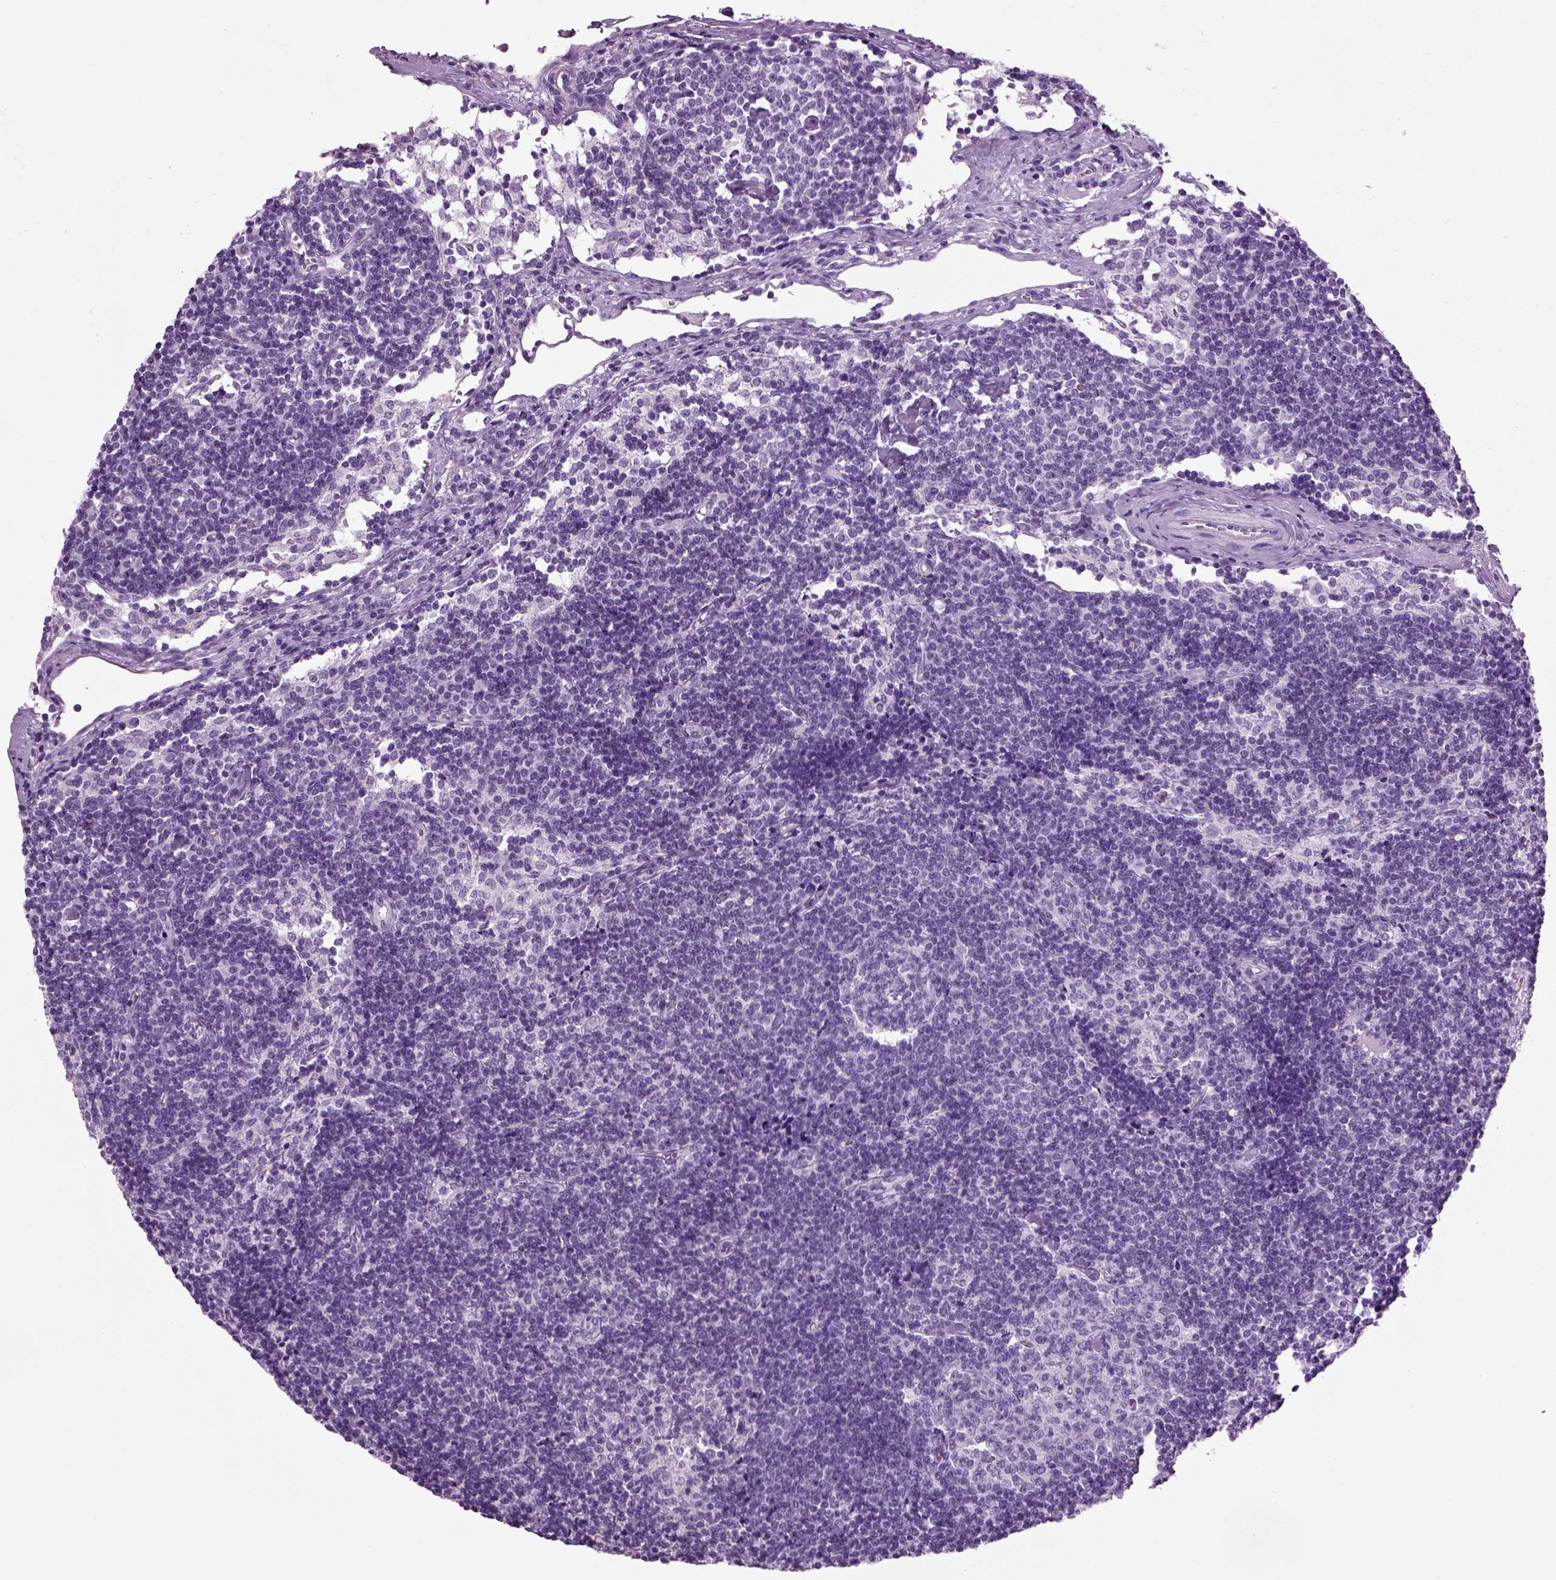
{"staining": {"intensity": "negative", "quantity": "none", "location": "none"}, "tissue": "lymph node", "cell_type": "Germinal center cells", "image_type": "normal", "snomed": [{"axis": "morphology", "description": "Normal tissue, NOS"}, {"axis": "topography", "description": "Lymph node"}], "caption": "Image shows no significant protein expression in germinal center cells of normal lymph node.", "gene": "CD109", "patient": {"sex": "female", "age": 34}}